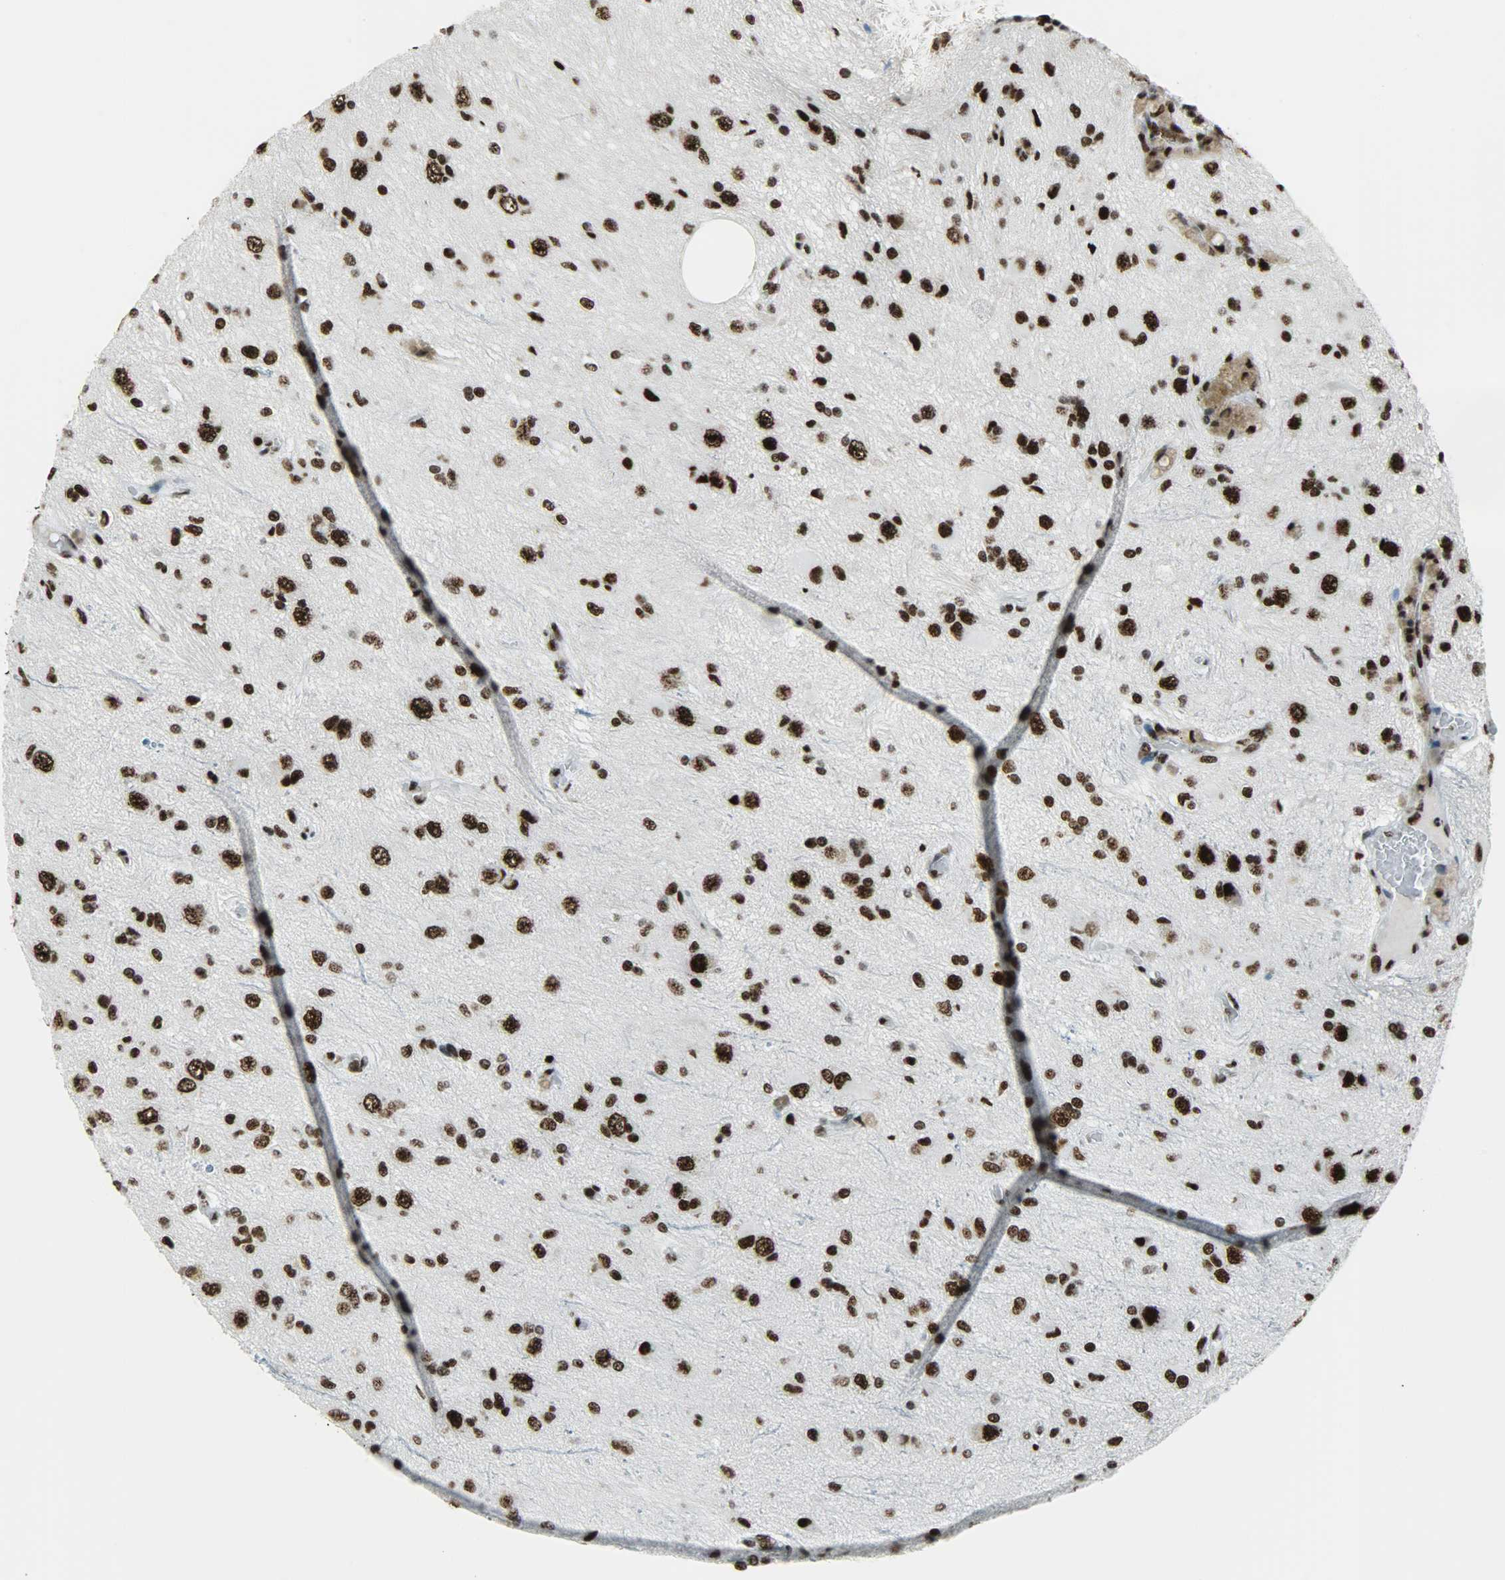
{"staining": {"intensity": "strong", "quantity": ">75%", "location": "nuclear"}, "tissue": "glioma", "cell_type": "Tumor cells", "image_type": "cancer", "snomed": [{"axis": "morphology", "description": "Glioma, malignant, High grade"}, {"axis": "topography", "description": "Brain"}], "caption": "Tumor cells display strong nuclear staining in about >75% of cells in malignant high-grade glioma. (brown staining indicates protein expression, while blue staining denotes nuclei).", "gene": "SNRPA", "patient": {"sex": "male", "age": 47}}